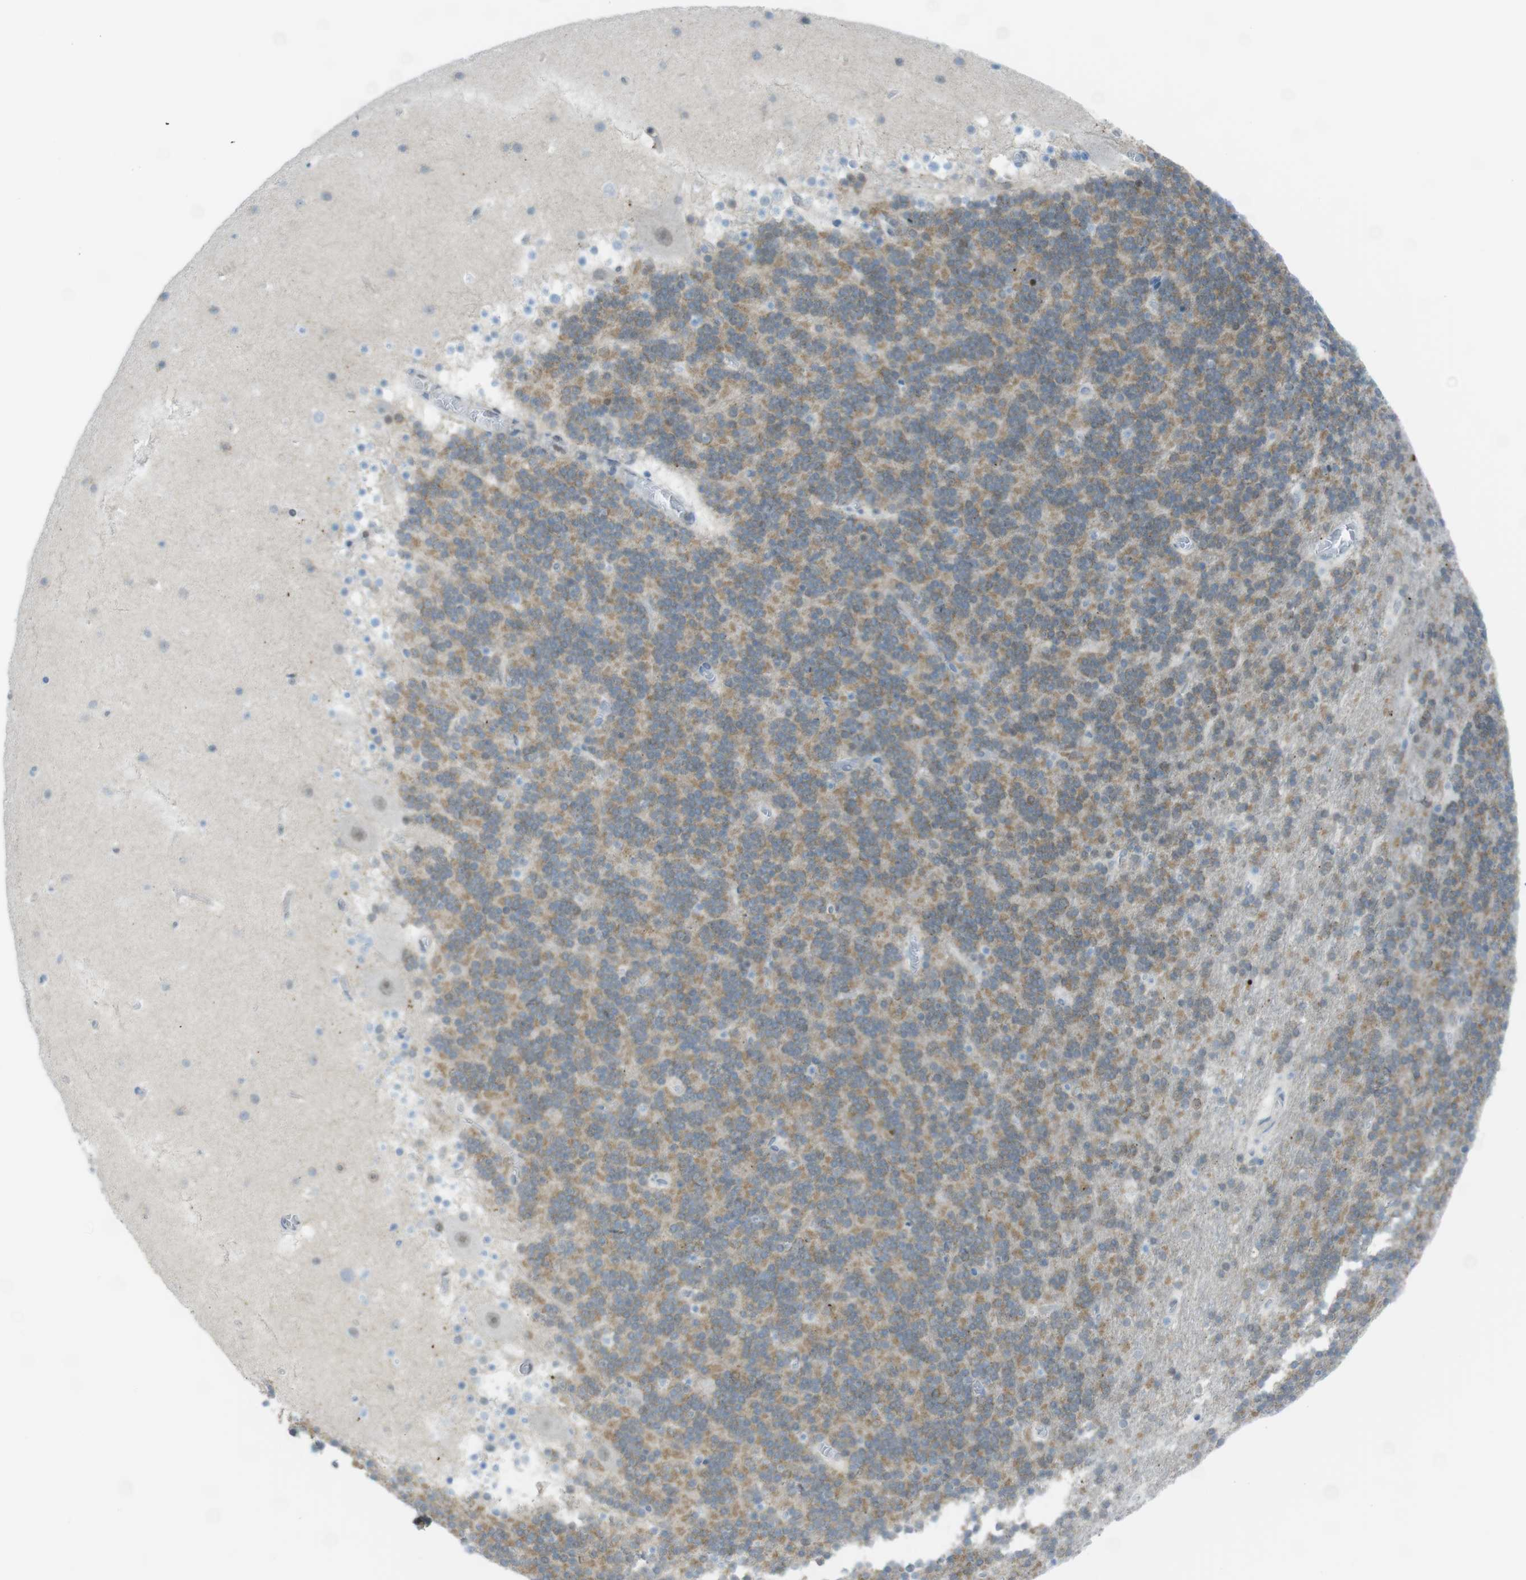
{"staining": {"intensity": "strong", "quantity": "<25%", "location": "cytoplasmic/membranous,nuclear"}, "tissue": "cerebellum", "cell_type": "Cells in granular layer", "image_type": "normal", "snomed": [{"axis": "morphology", "description": "Normal tissue, NOS"}, {"axis": "topography", "description": "Cerebellum"}], "caption": "A brown stain shows strong cytoplasmic/membranous,nuclear staining of a protein in cells in granular layer of unremarkable human cerebellum.", "gene": "UBB", "patient": {"sex": "male", "age": 45}}